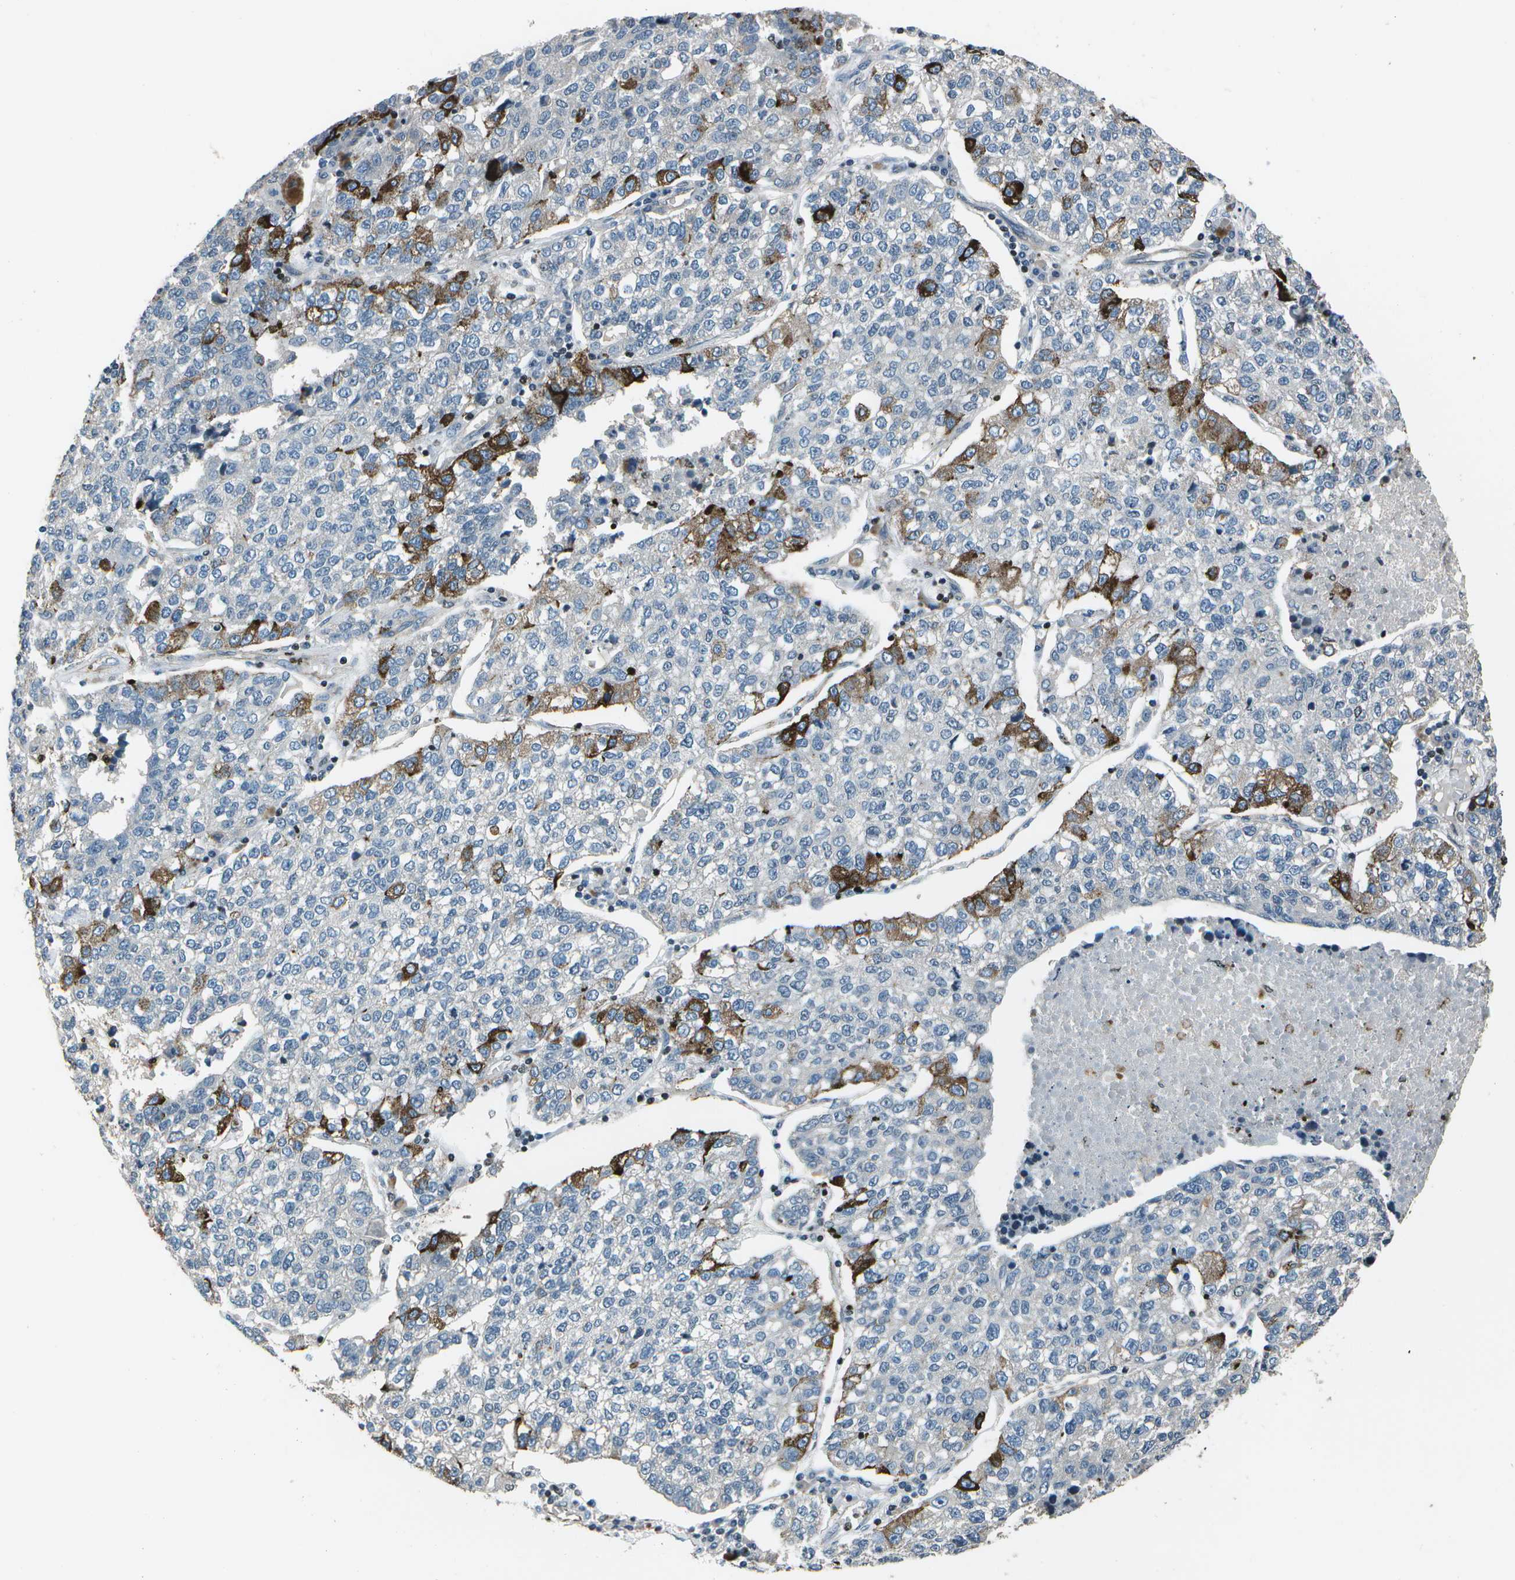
{"staining": {"intensity": "strong", "quantity": "<25%", "location": "cytoplasmic/membranous"}, "tissue": "lung cancer", "cell_type": "Tumor cells", "image_type": "cancer", "snomed": [{"axis": "morphology", "description": "Adenocarcinoma, NOS"}, {"axis": "topography", "description": "Lung"}], "caption": "A brown stain shows strong cytoplasmic/membranous staining of a protein in human lung cancer tumor cells.", "gene": "PDLIM1", "patient": {"sex": "male", "age": 49}}